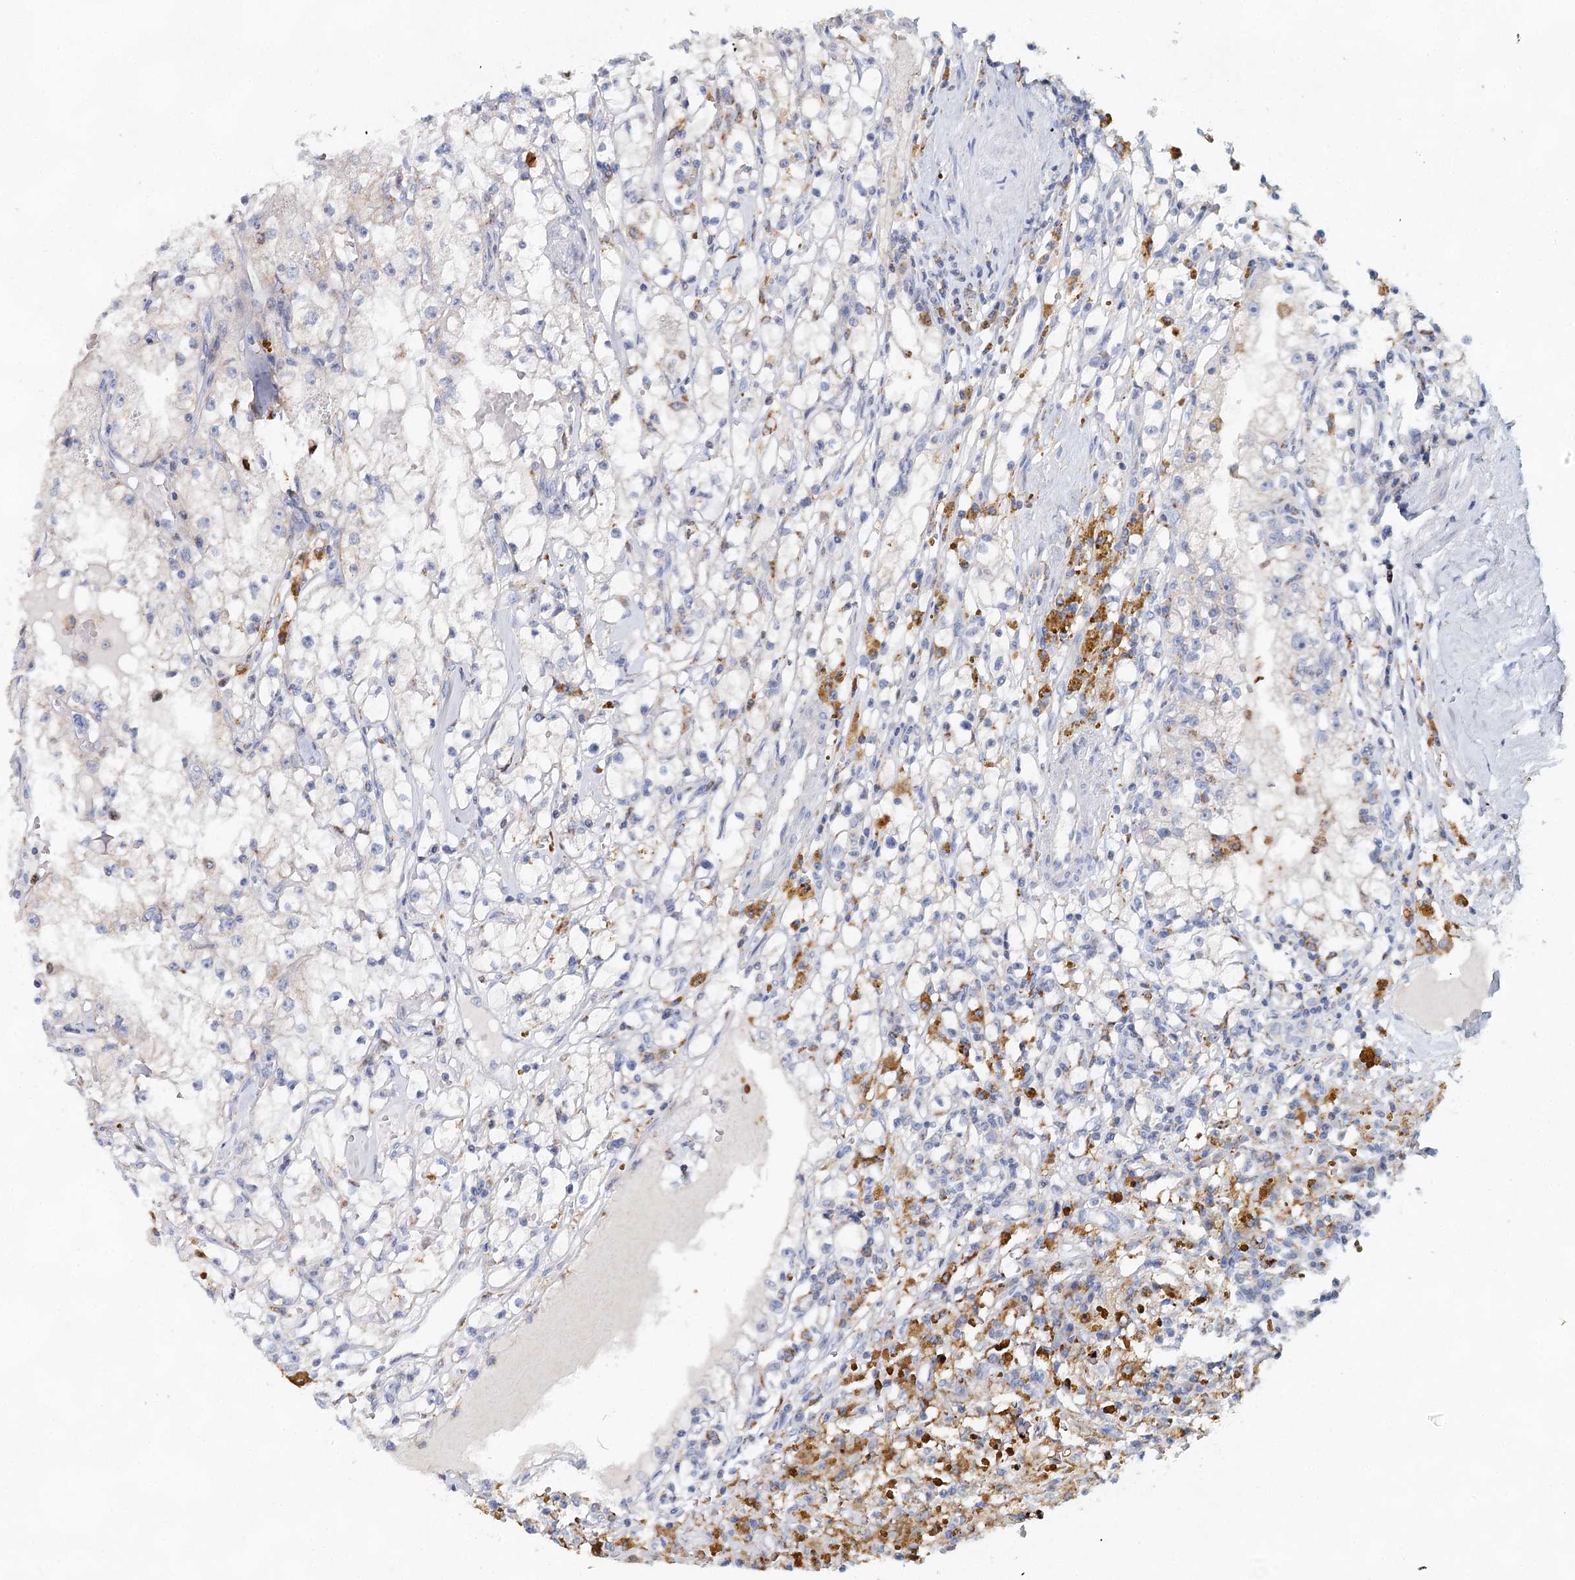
{"staining": {"intensity": "negative", "quantity": "none", "location": "none"}, "tissue": "renal cancer", "cell_type": "Tumor cells", "image_type": "cancer", "snomed": [{"axis": "morphology", "description": "Adenocarcinoma, NOS"}, {"axis": "topography", "description": "Kidney"}], "caption": "Human adenocarcinoma (renal) stained for a protein using immunohistochemistry displays no expression in tumor cells.", "gene": "XPO6", "patient": {"sex": "male", "age": 56}}